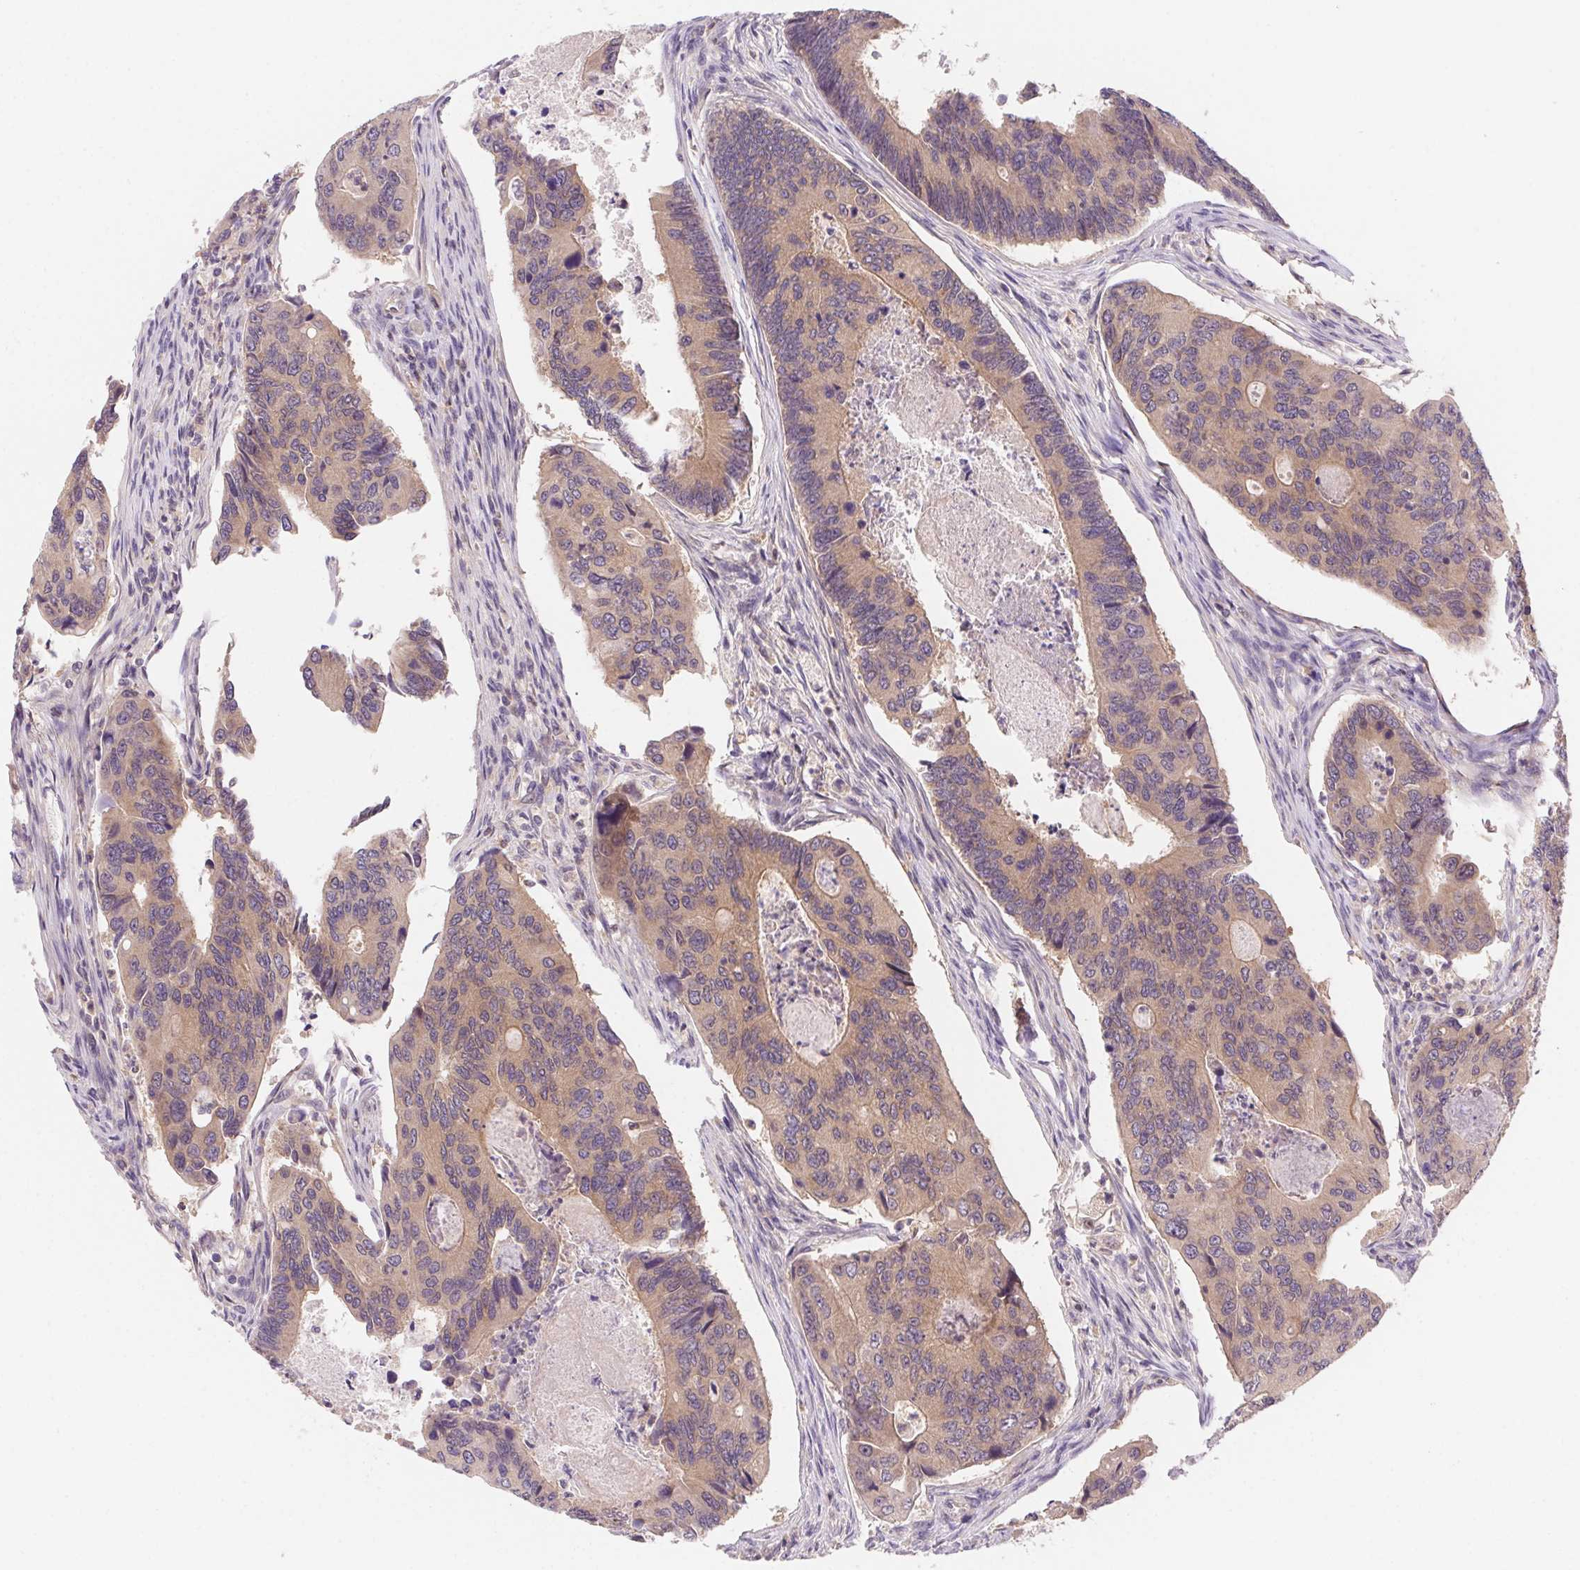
{"staining": {"intensity": "weak", "quantity": "25%-75%", "location": "cytoplasmic/membranous"}, "tissue": "colorectal cancer", "cell_type": "Tumor cells", "image_type": "cancer", "snomed": [{"axis": "morphology", "description": "Adenocarcinoma, NOS"}, {"axis": "topography", "description": "Colon"}], "caption": "Tumor cells reveal low levels of weak cytoplasmic/membranous positivity in about 25%-75% of cells in colorectal adenocarcinoma.", "gene": "PRKAA1", "patient": {"sex": "female", "age": 67}}